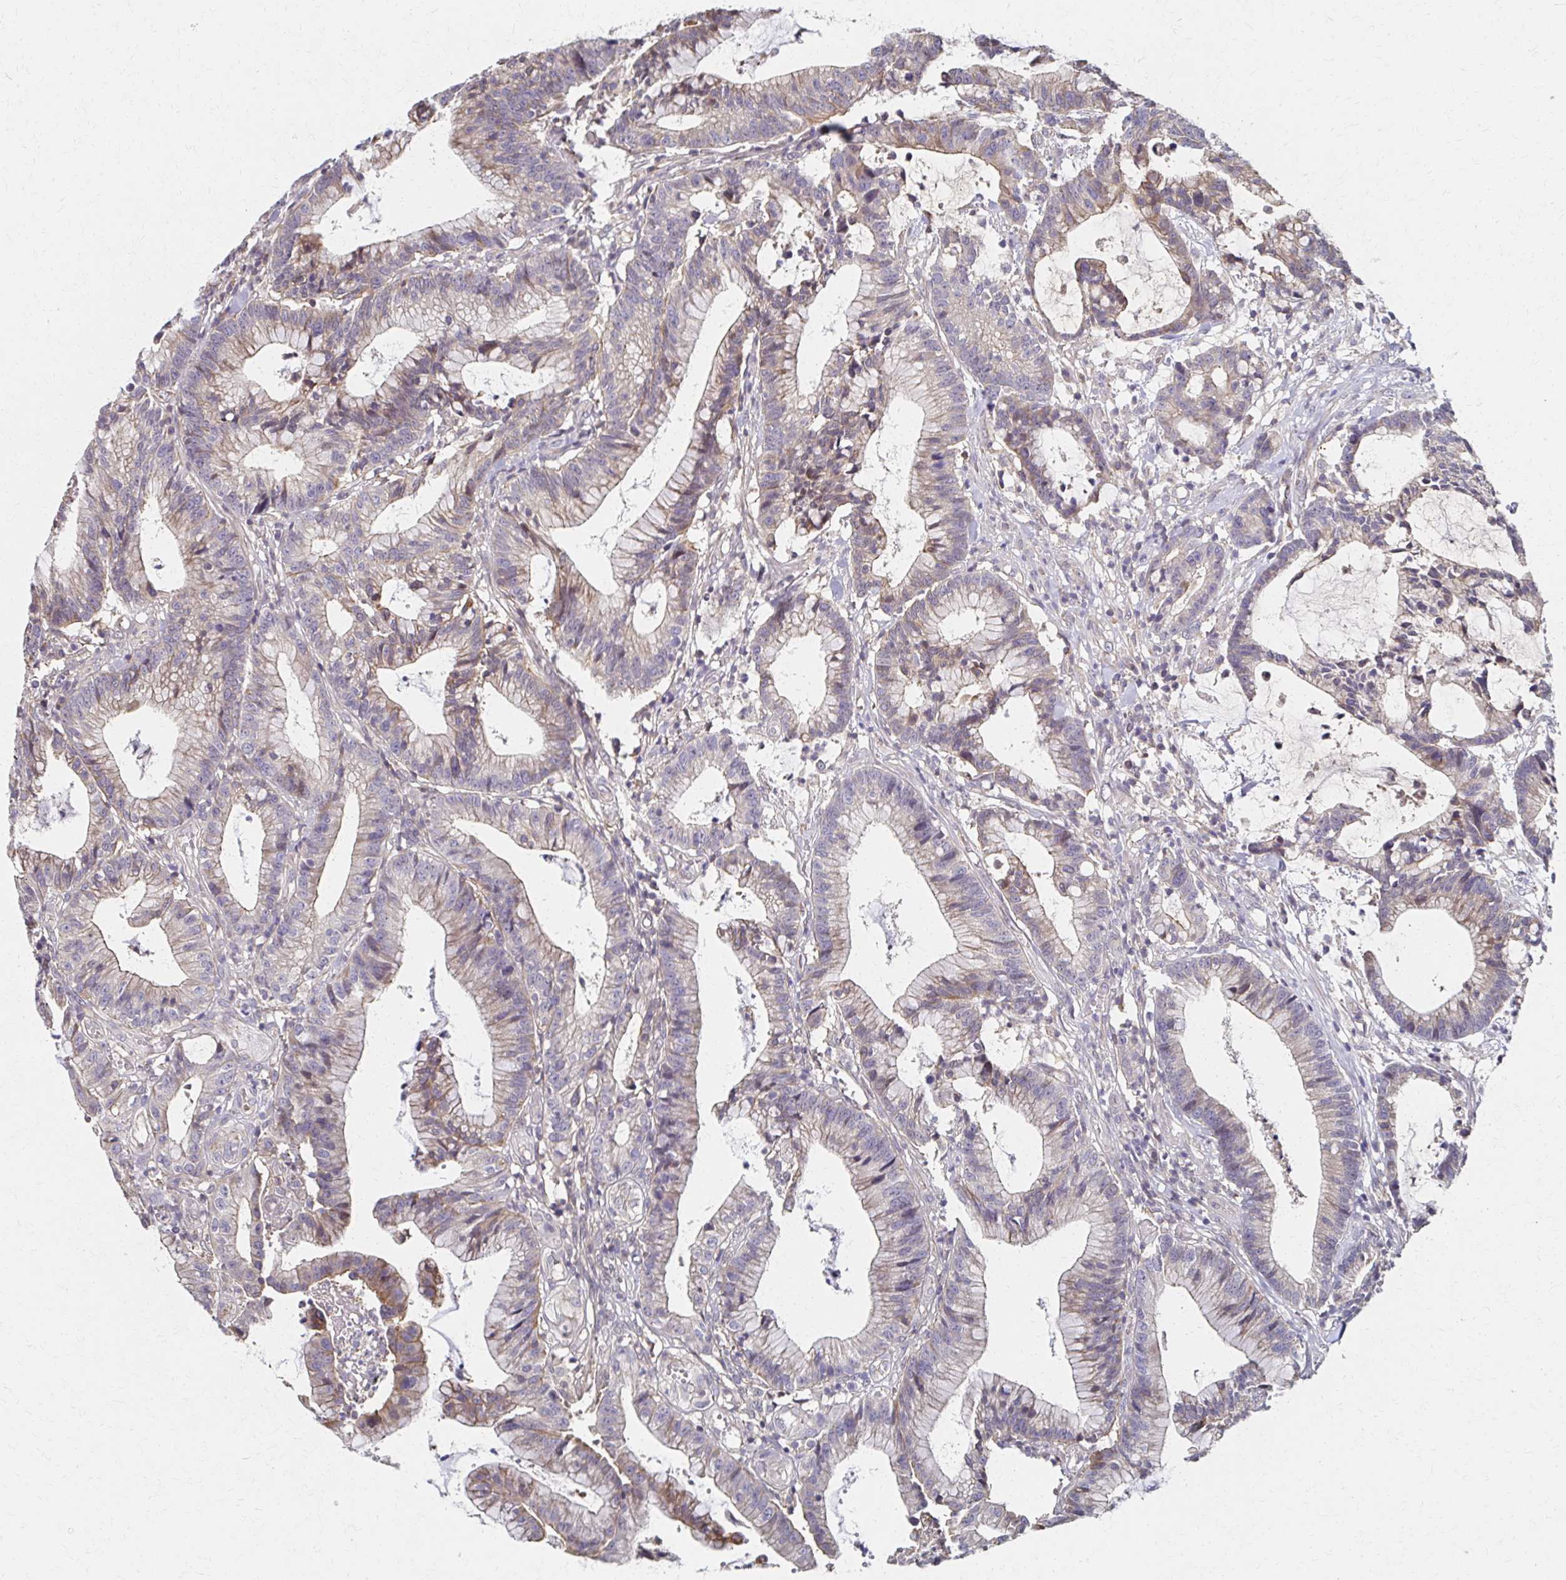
{"staining": {"intensity": "moderate", "quantity": "<25%", "location": "cytoplasmic/membranous"}, "tissue": "colorectal cancer", "cell_type": "Tumor cells", "image_type": "cancer", "snomed": [{"axis": "morphology", "description": "Adenocarcinoma, NOS"}, {"axis": "topography", "description": "Colon"}], "caption": "High-power microscopy captured an immunohistochemistry (IHC) histopathology image of colorectal cancer, revealing moderate cytoplasmic/membranous positivity in about <25% of tumor cells. (DAB IHC, brown staining for protein, blue staining for nuclei).", "gene": "EOLA2", "patient": {"sex": "female", "age": 78}}